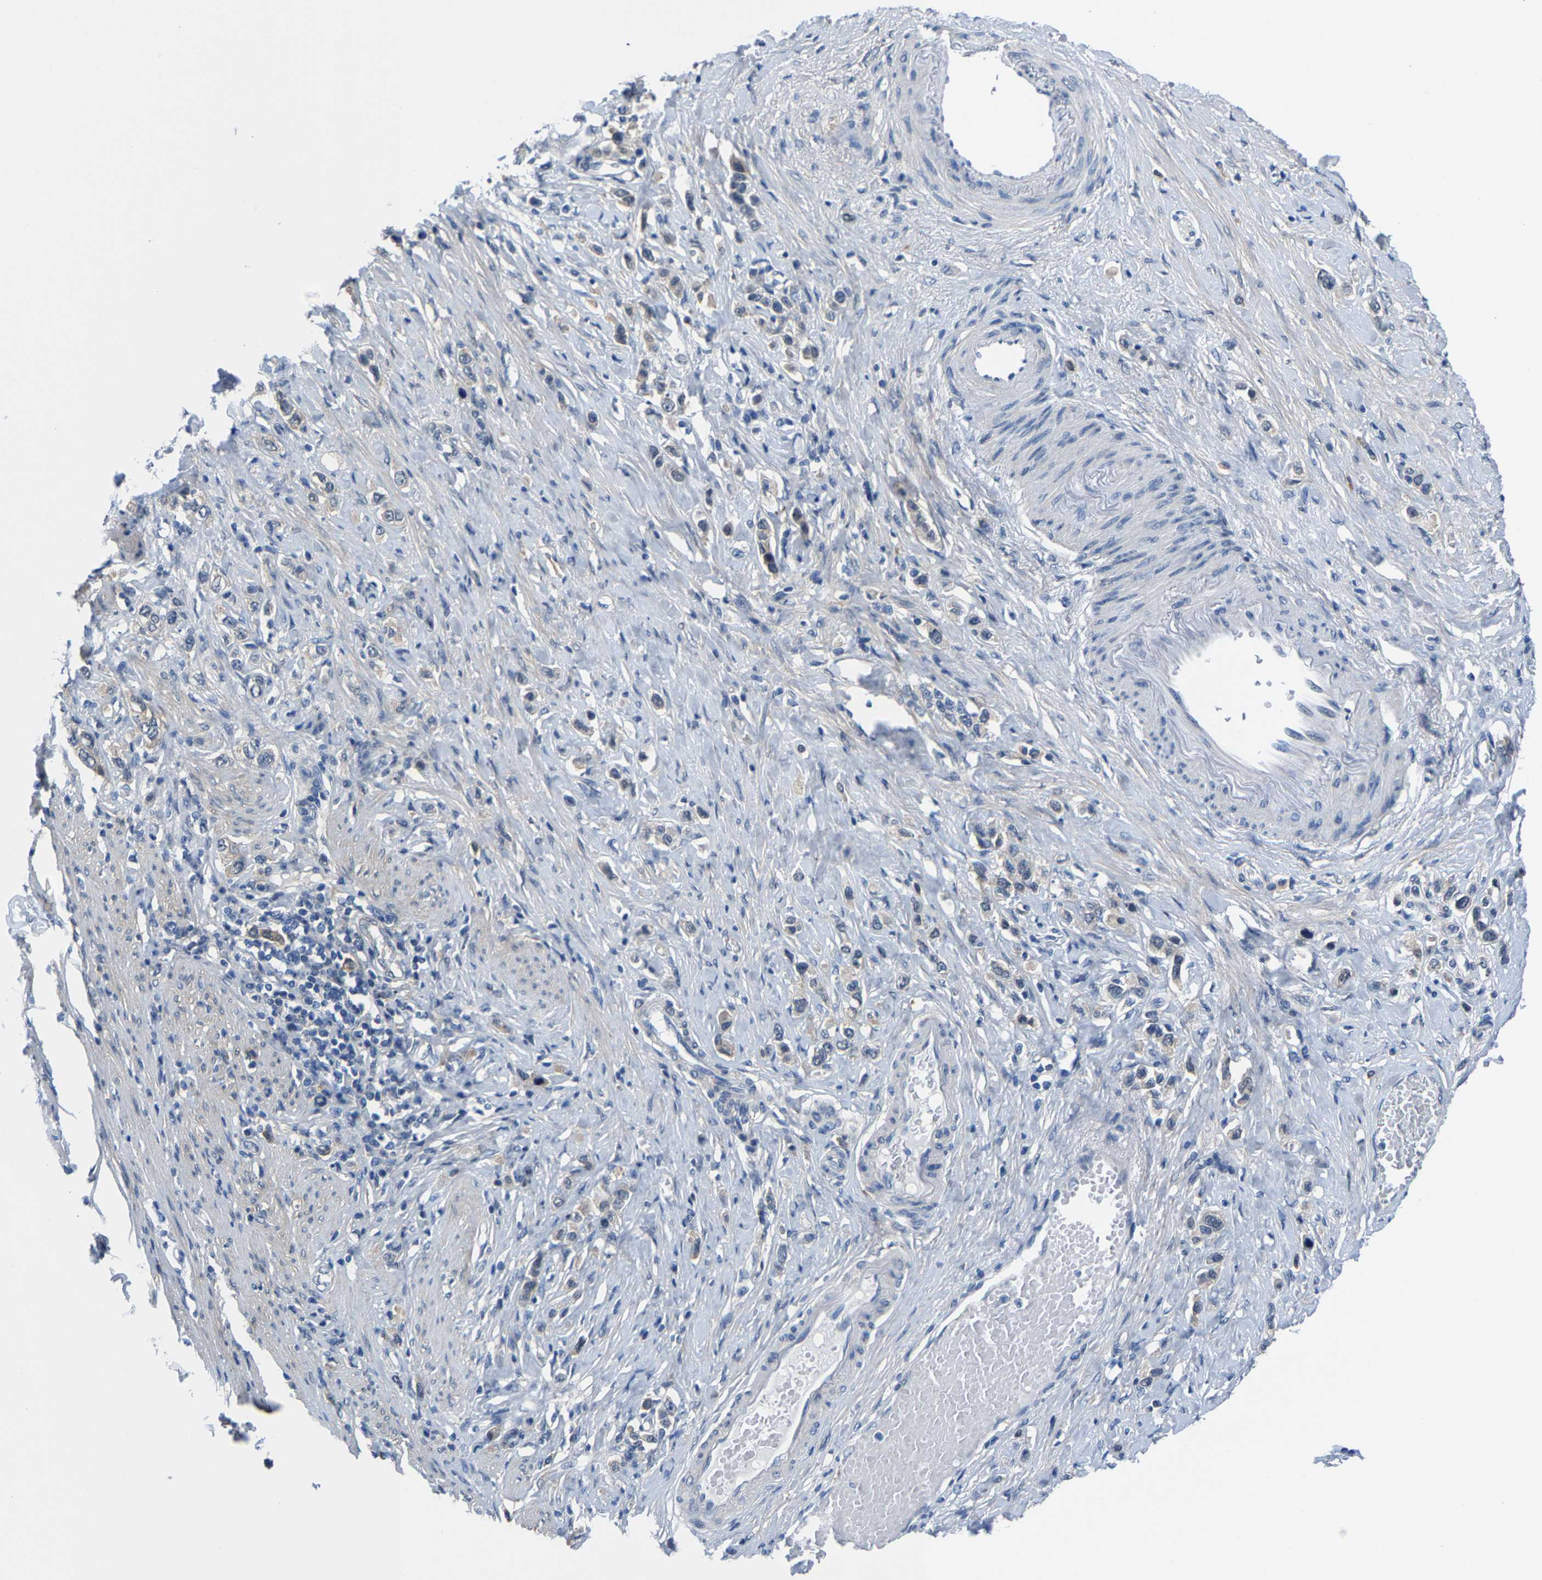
{"staining": {"intensity": "weak", "quantity": "25%-75%", "location": "cytoplasmic/membranous"}, "tissue": "stomach cancer", "cell_type": "Tumor cells", "image_type": "cancer", "snomed": [{"axis": "morphology", "description": "Adenocarcinoma, NOS"}, {"axis": "topography", "description": "Stomach"}], "caption": "Stomach cancer was stained to show a protein in brown. There is low levels of weak cytoplasmic/membranous expression in about 25%-75% of tumor cells.", "gene": "SSH3", "patient": {"sex": "female", "age": 65}}